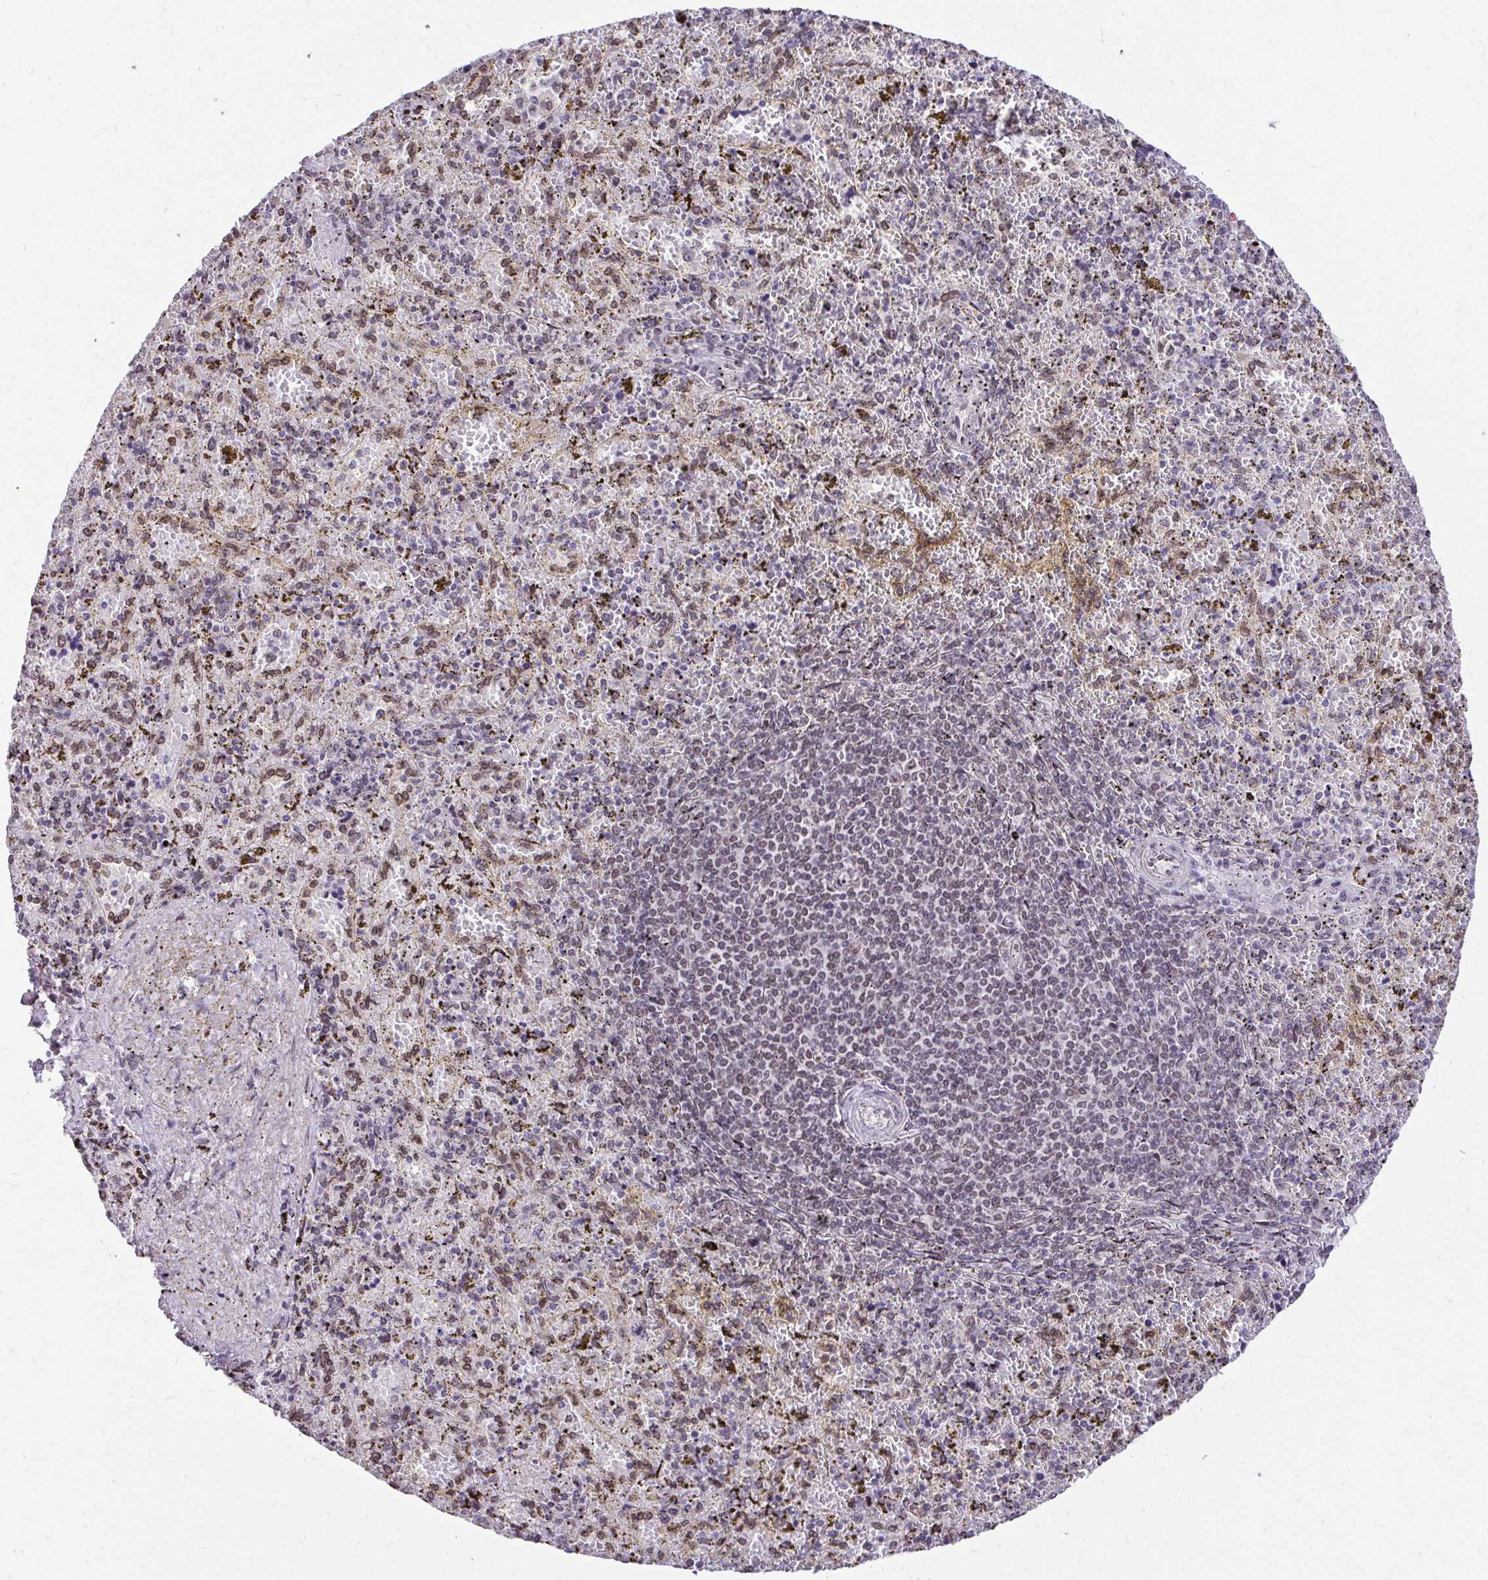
{"staining": {"intensity": "weak", "quantity": "<25%", "location": "nuclear"}, "tissue": "spleen", "cell_type": "Cells in red pulp", "image_type": "normal", "snomed": [{"axis": "morphology", "description": "Normal tissue, NOS"}, {"axis": "topography", "description": "Spleen"}], "caption": "This micrograph is of benign spleen stained with immunohistochemistry to label a protein in brown with the nuclei are counter-stained blue. There is no staining in cells in red pulp.", "gene": "BANF1", "patient": {"sex": "female", "age": 50}}